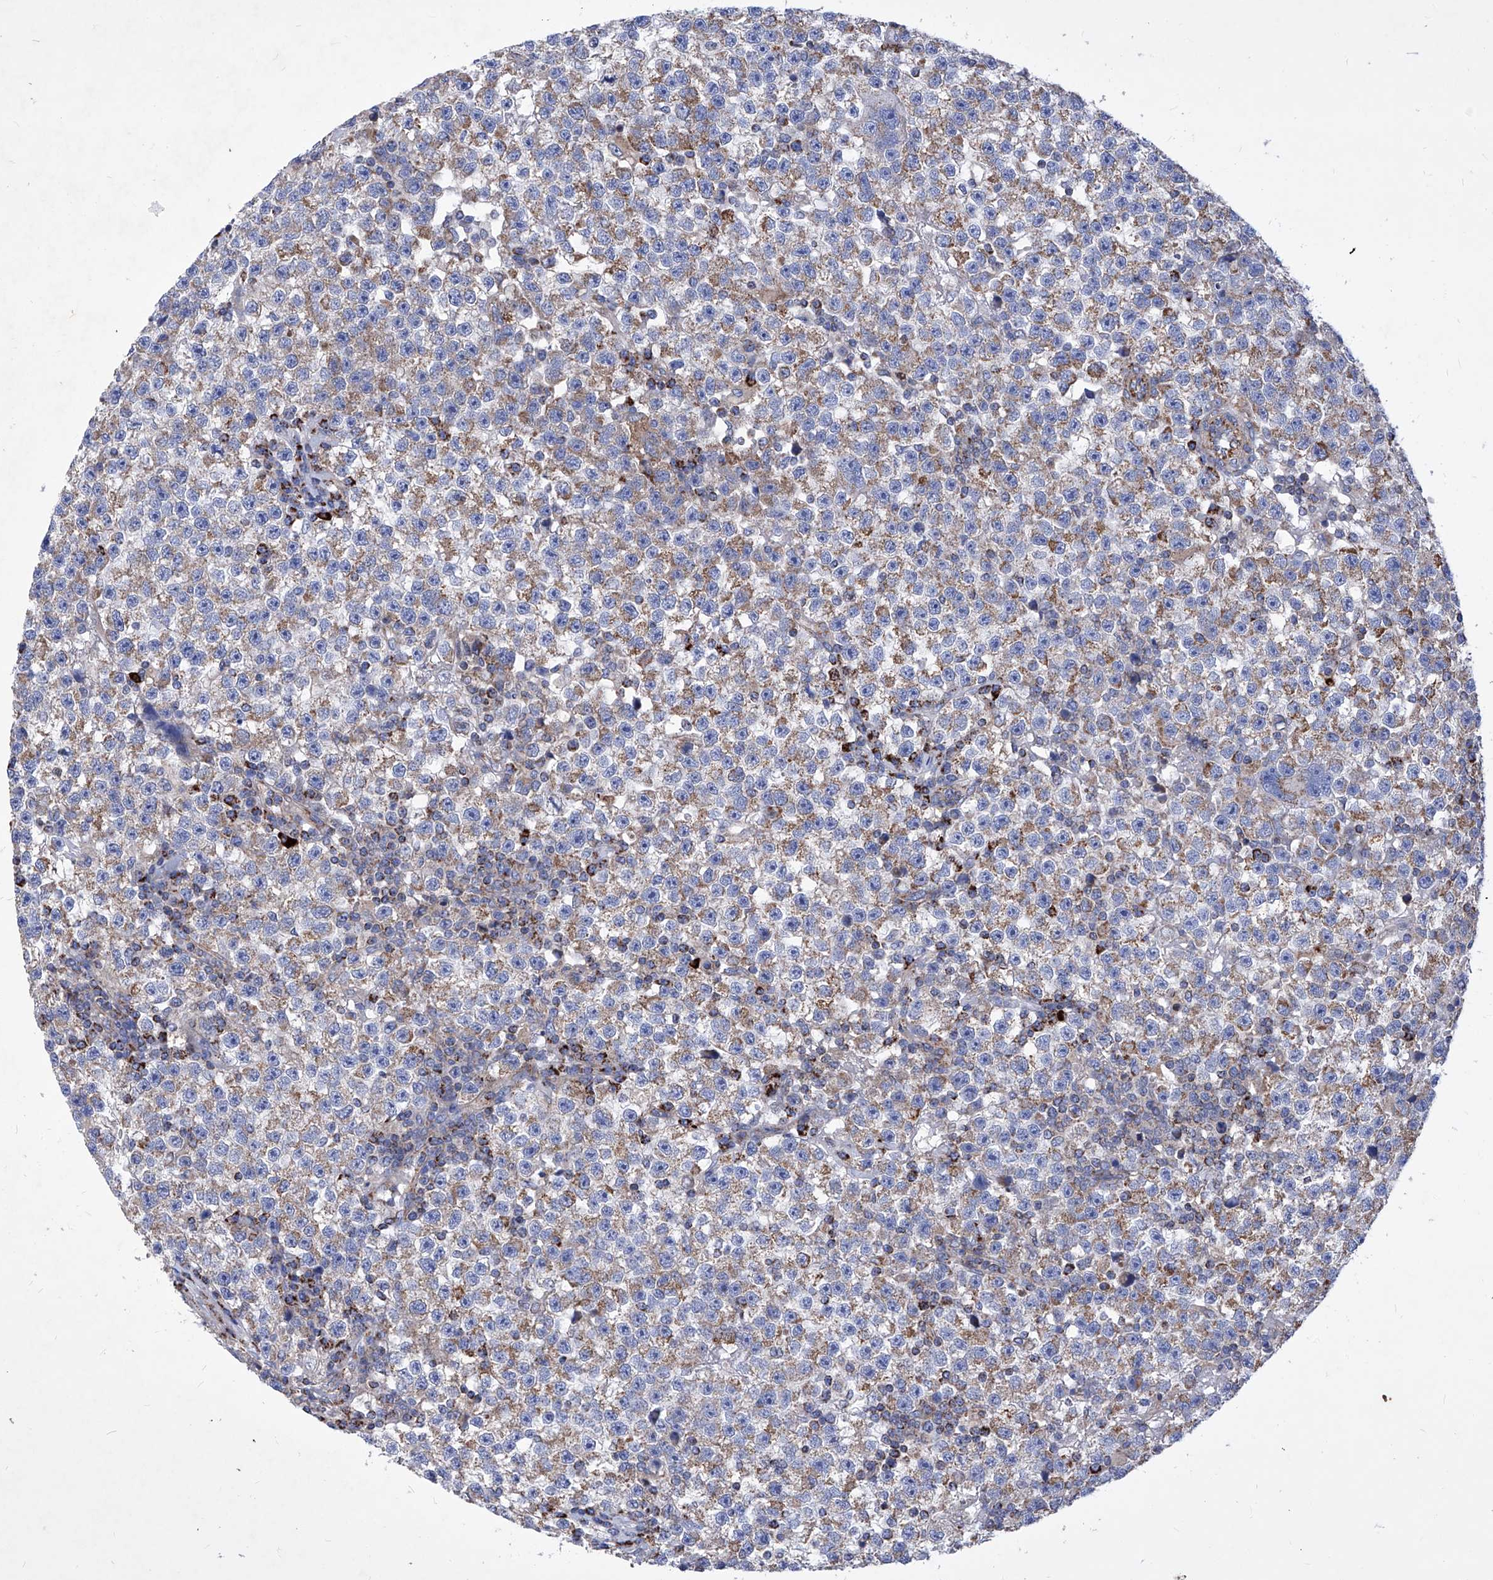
{"staining": {"intensity": "moderate", "quantity": ">75%", "location": "cytoplasmic/membranous"}, "tissue": "testis cancer", "cell_type": "Tumor cells", "image_type": "cancer", "snomed": [{"axis": "morphology", "description": "Seminoma, NOS"}, {"axis": "topography", "description": "Testis"}], "caption": "This histopathology image shows seminoma (testis) stained with immunohistochemistry (IHC) to label a protein in brown. The cytoplasmic/membranous of tumor cells show moderate positivity for the protein. Nuclei are counter-stained blue.", "gene": "HRNR", "patient": {"sex": "male", "age": 22}}